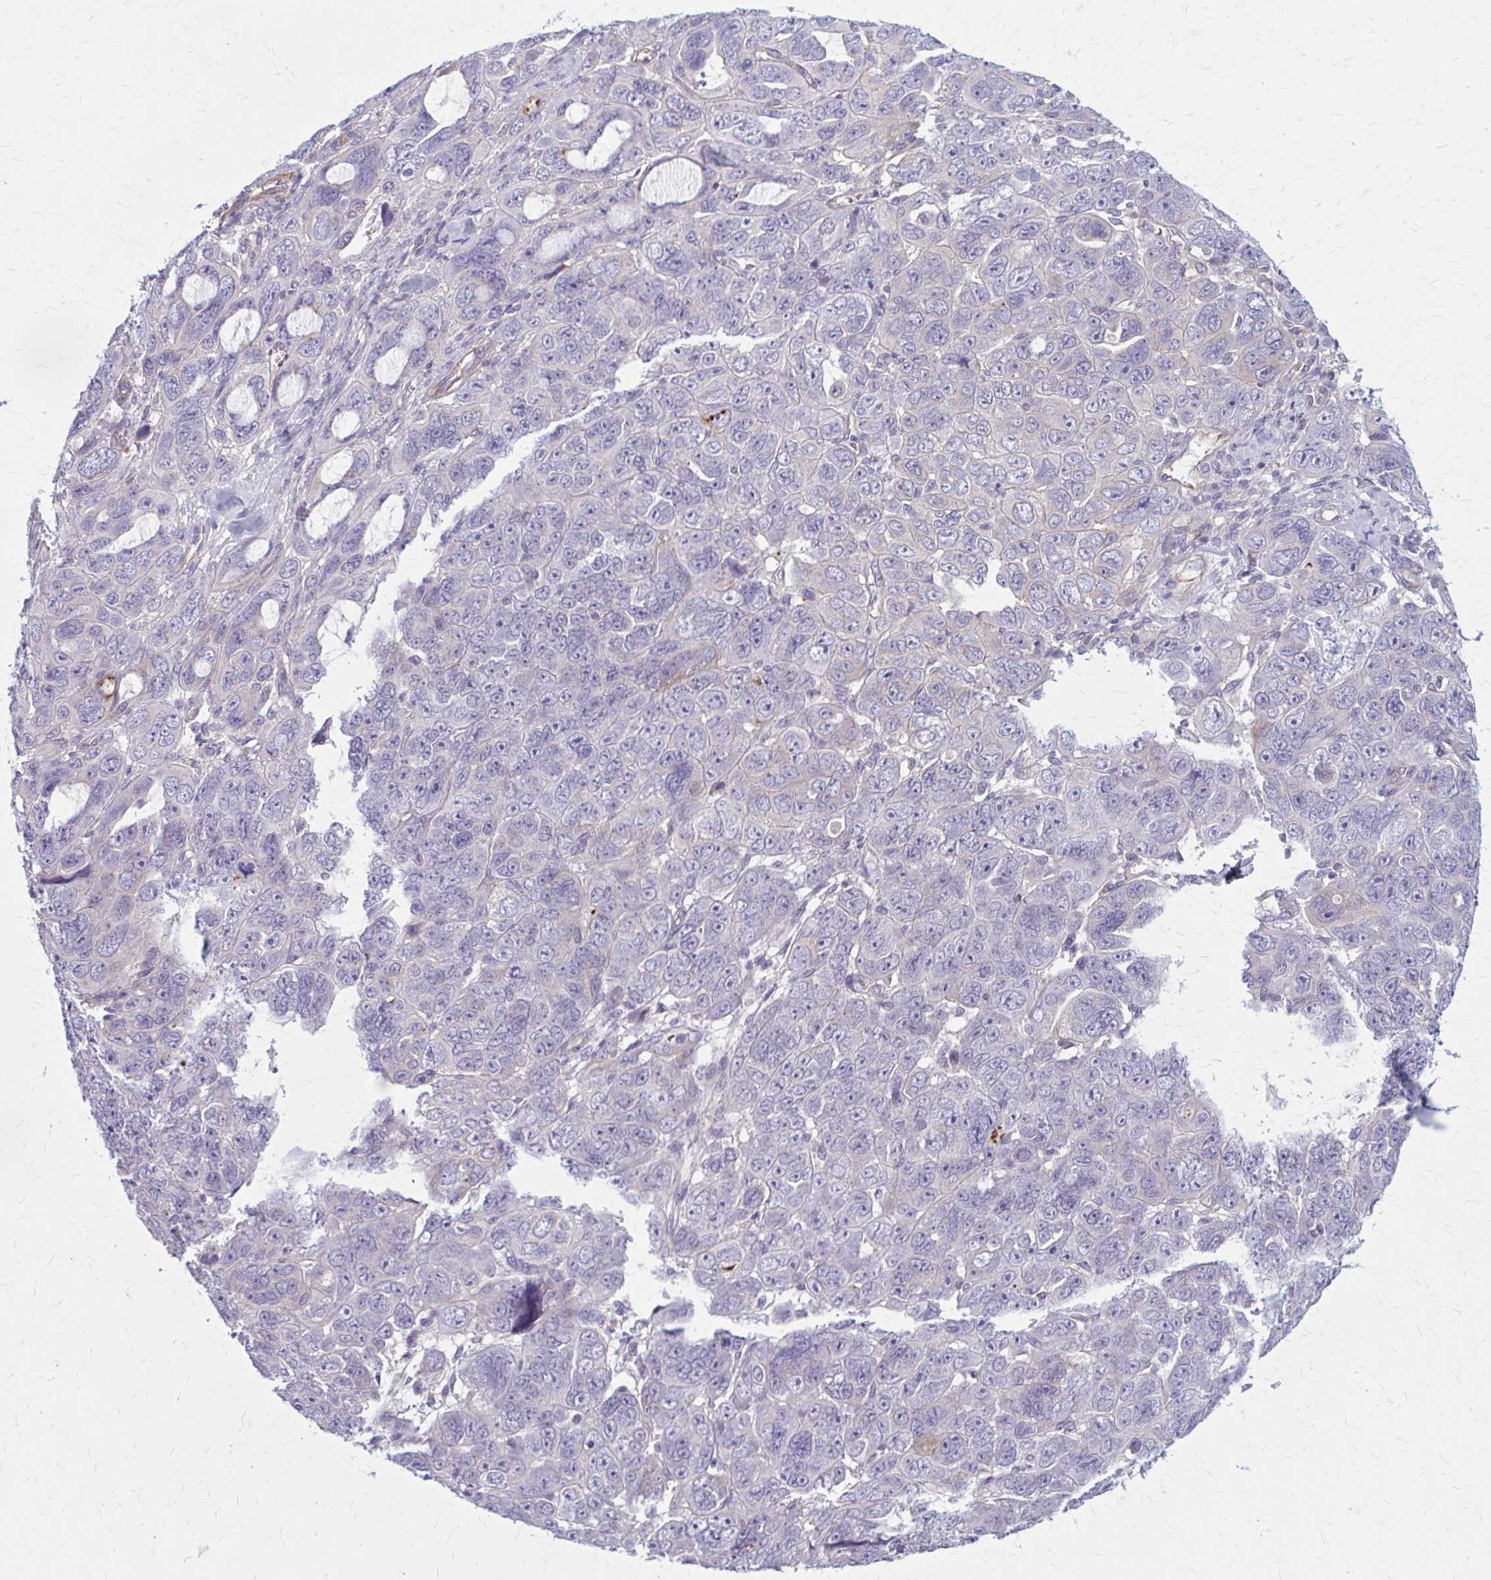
{"staining": {"intensity": "negative", "quantity": "none", "location": "none"}, "tissue": "ovarian cancer", "cell_type": "Tumor cells", "image_type": "cancer", "snomed": [{"axis": "morphology", "description": "Cystadenocarcinoma, serous, NOS"}, {"axis": "topography", "description": "Ovary"}], "caption": "Ovarian cancer (serous cystadenocarcinoma) was stained to show a protein in brown. There is no significant positivity in tumor cells.", "gene": "ZDHHC7", "patient": {"sex": "female", "age": 63}}